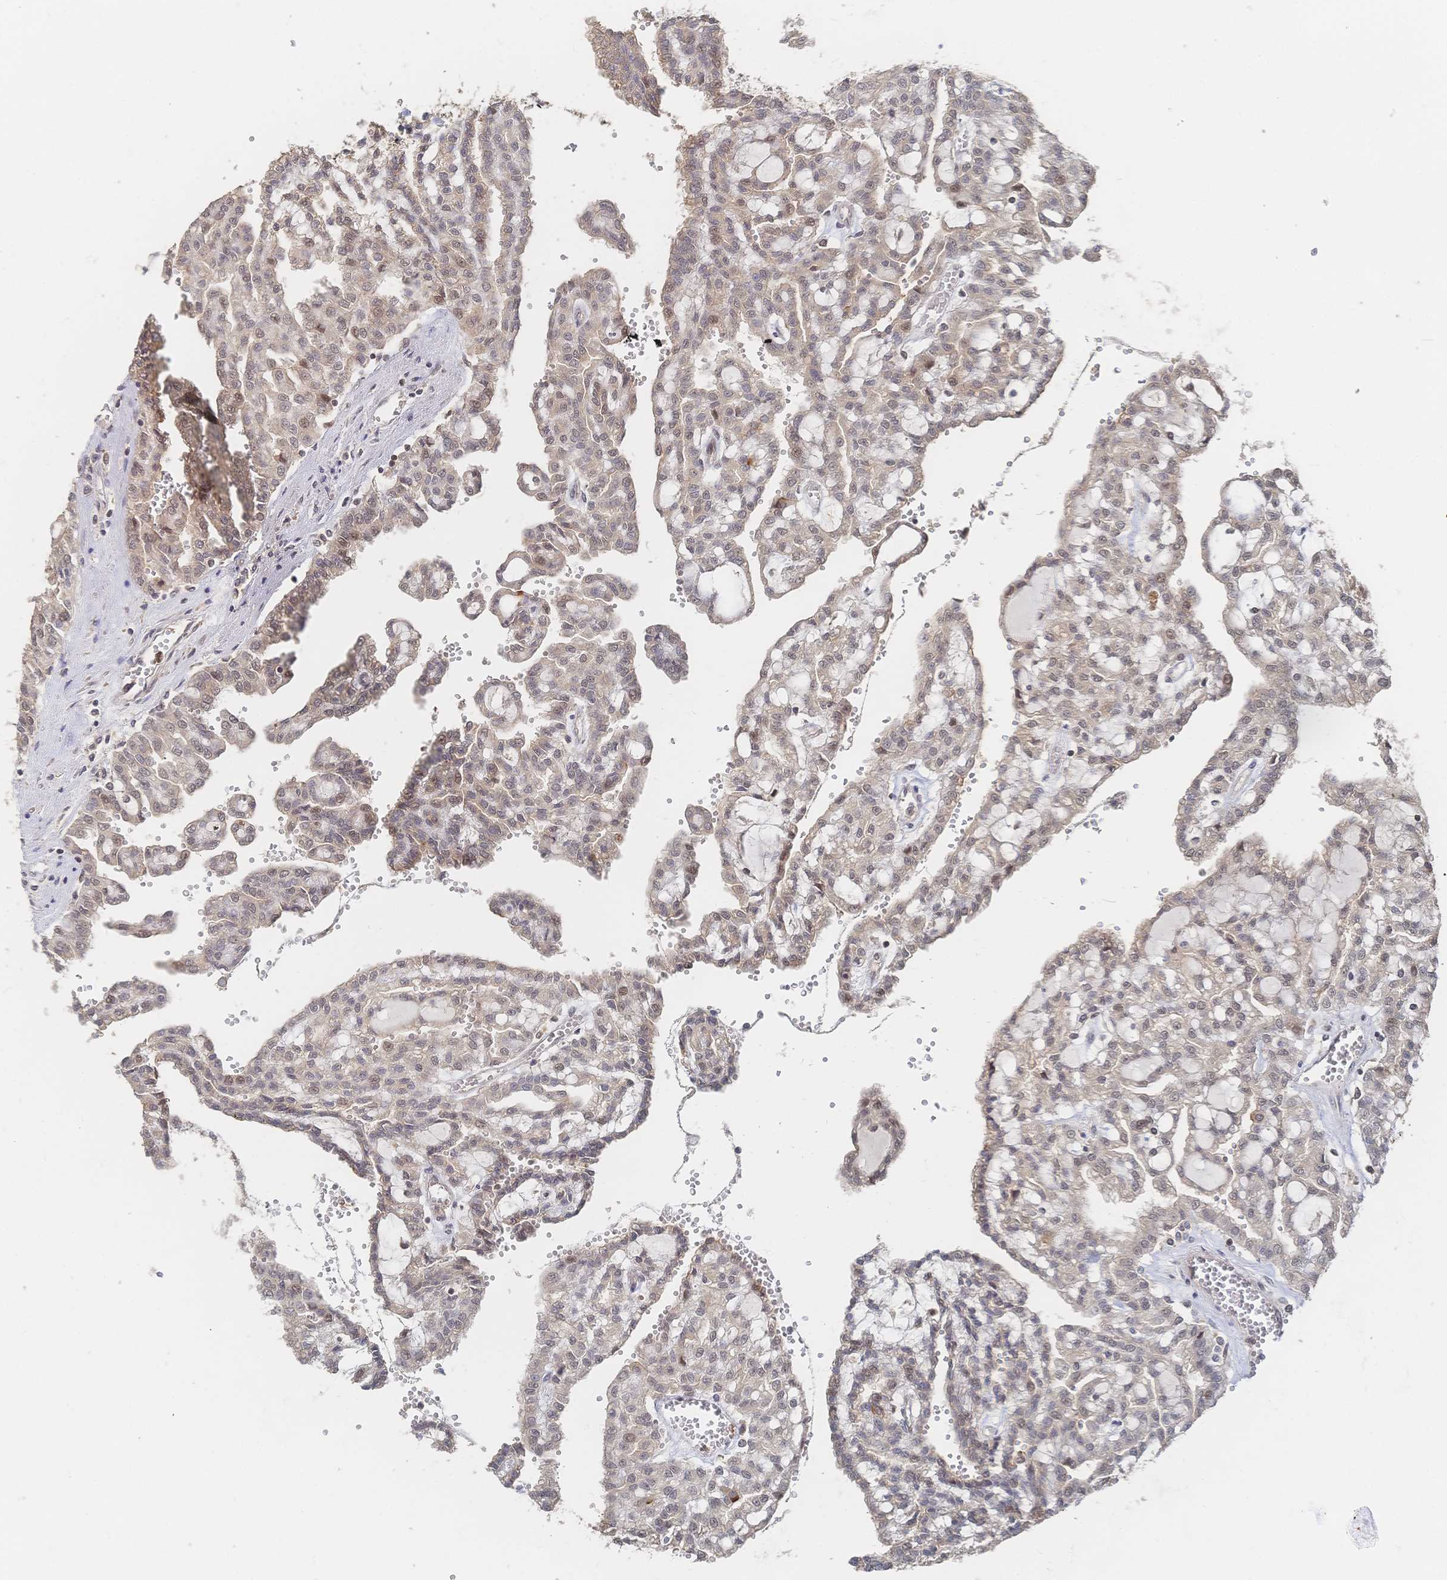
{"staining": {"intensity": "weak", "quantity": "25%-75%", "location": "cytoplasmic/membranous,nuclear"}, "tissue": "renal cancer", "cell_type": "Tumor cells", "image_type": "cancer", "snomed": [{"axis": "morphology", "description": "Adenocarcinoma, NOS"}, {"axis": "topography", "description": "Kidney"}], "caption": "This histopathology image demonstrates renal cancer (adenocarcinoma) stained with IHC to label a protein in brown. The cytoplasmic/membranous and nuclear of tumor cells show weak positivity for the protein. Nuclei are counter-stained blue.", "gene": "LRP5", "patient": {"sex": "male", "age": 63}}